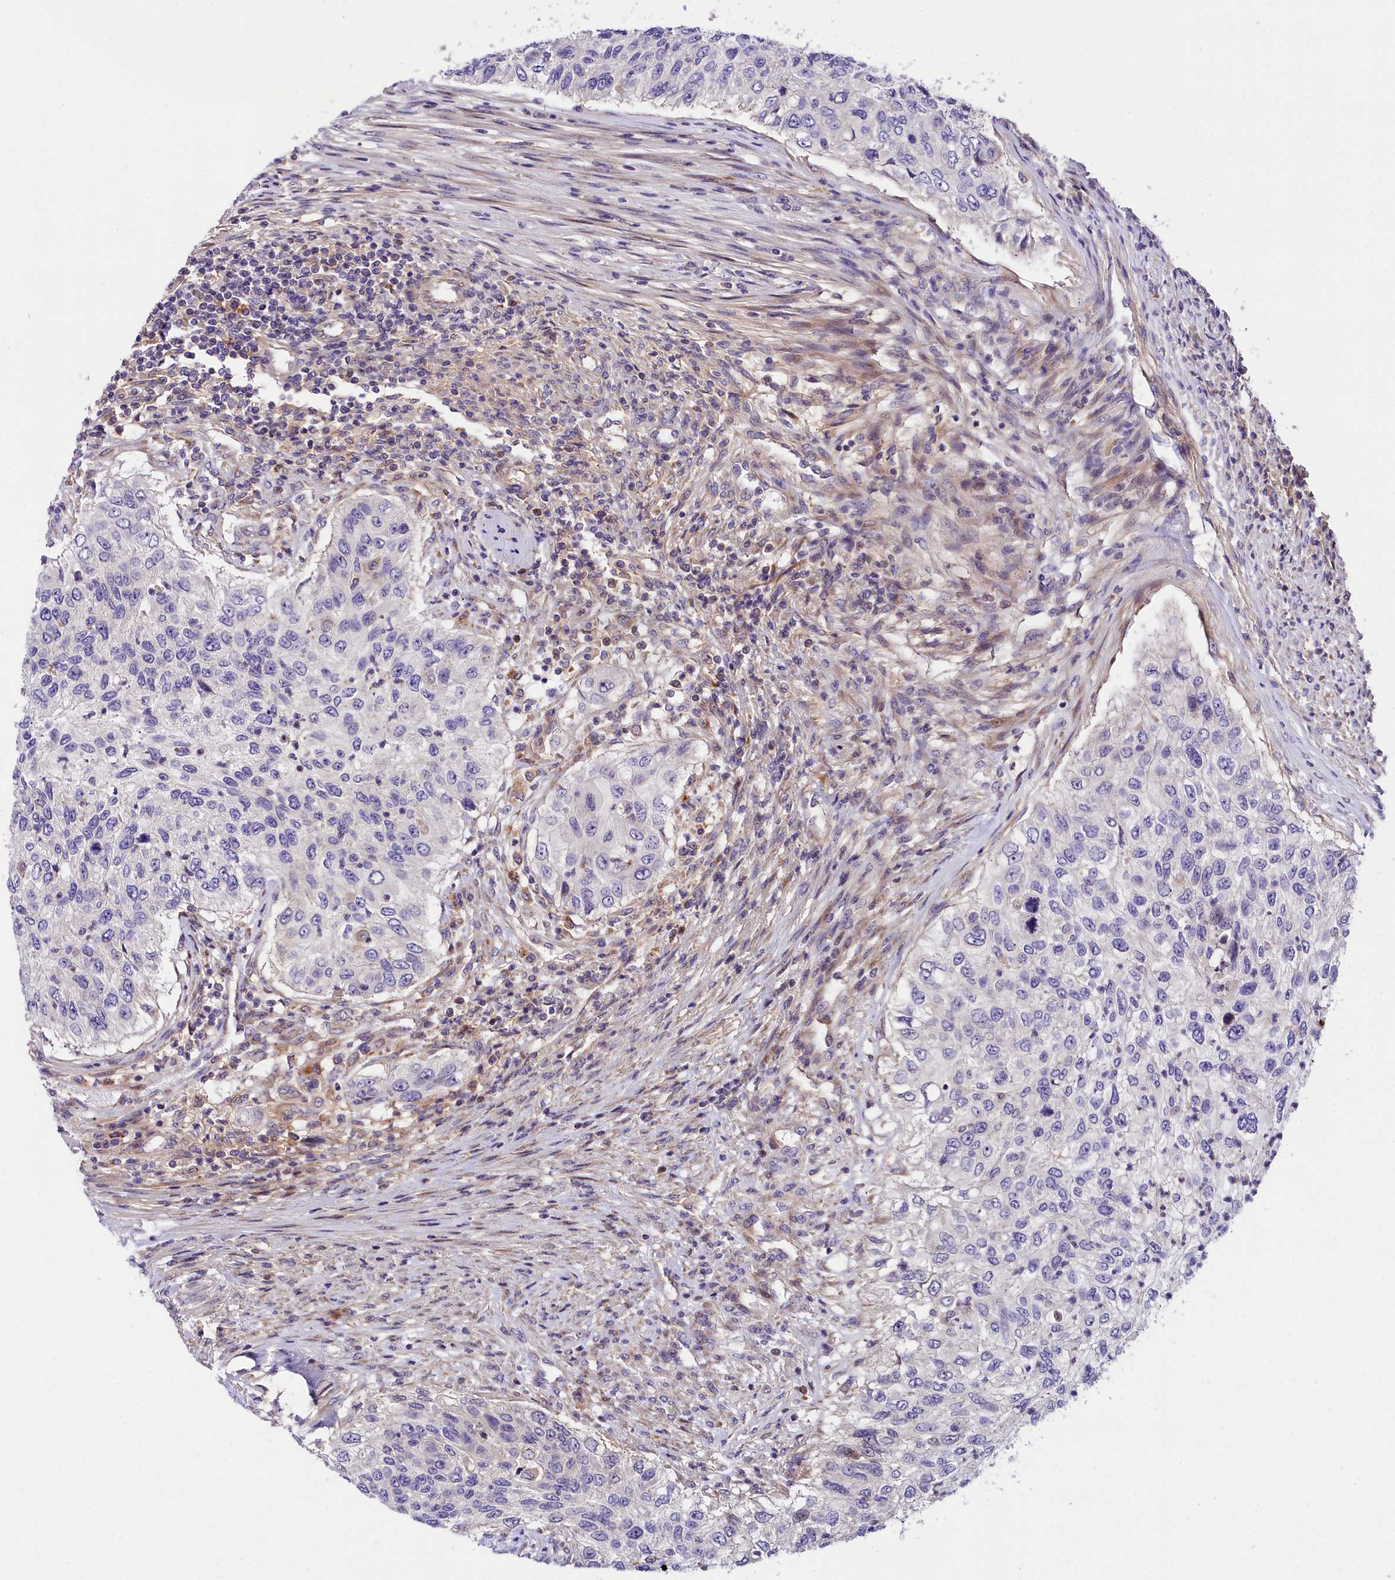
{"staining": {"intensity": "negative", "quantity": "none", "location": "none"}, "tissue": "urothelial cancer", "cell_type": "Tumor cells", "image_type": "cancer", "snomed": [{"axis": "morphology", "description": "Urothelial carcinoma, High grade"}, {"axis": "topography", "description": "Urinary bladder"}], "caption": "DAB (3,3'-diaminobenzidine) immunohistochemical staining of human urothelial cancer exhibits no significant expression in tumor cells.", "gene": "ARMC6", "patient": {"sex": "female", "age": 60}}